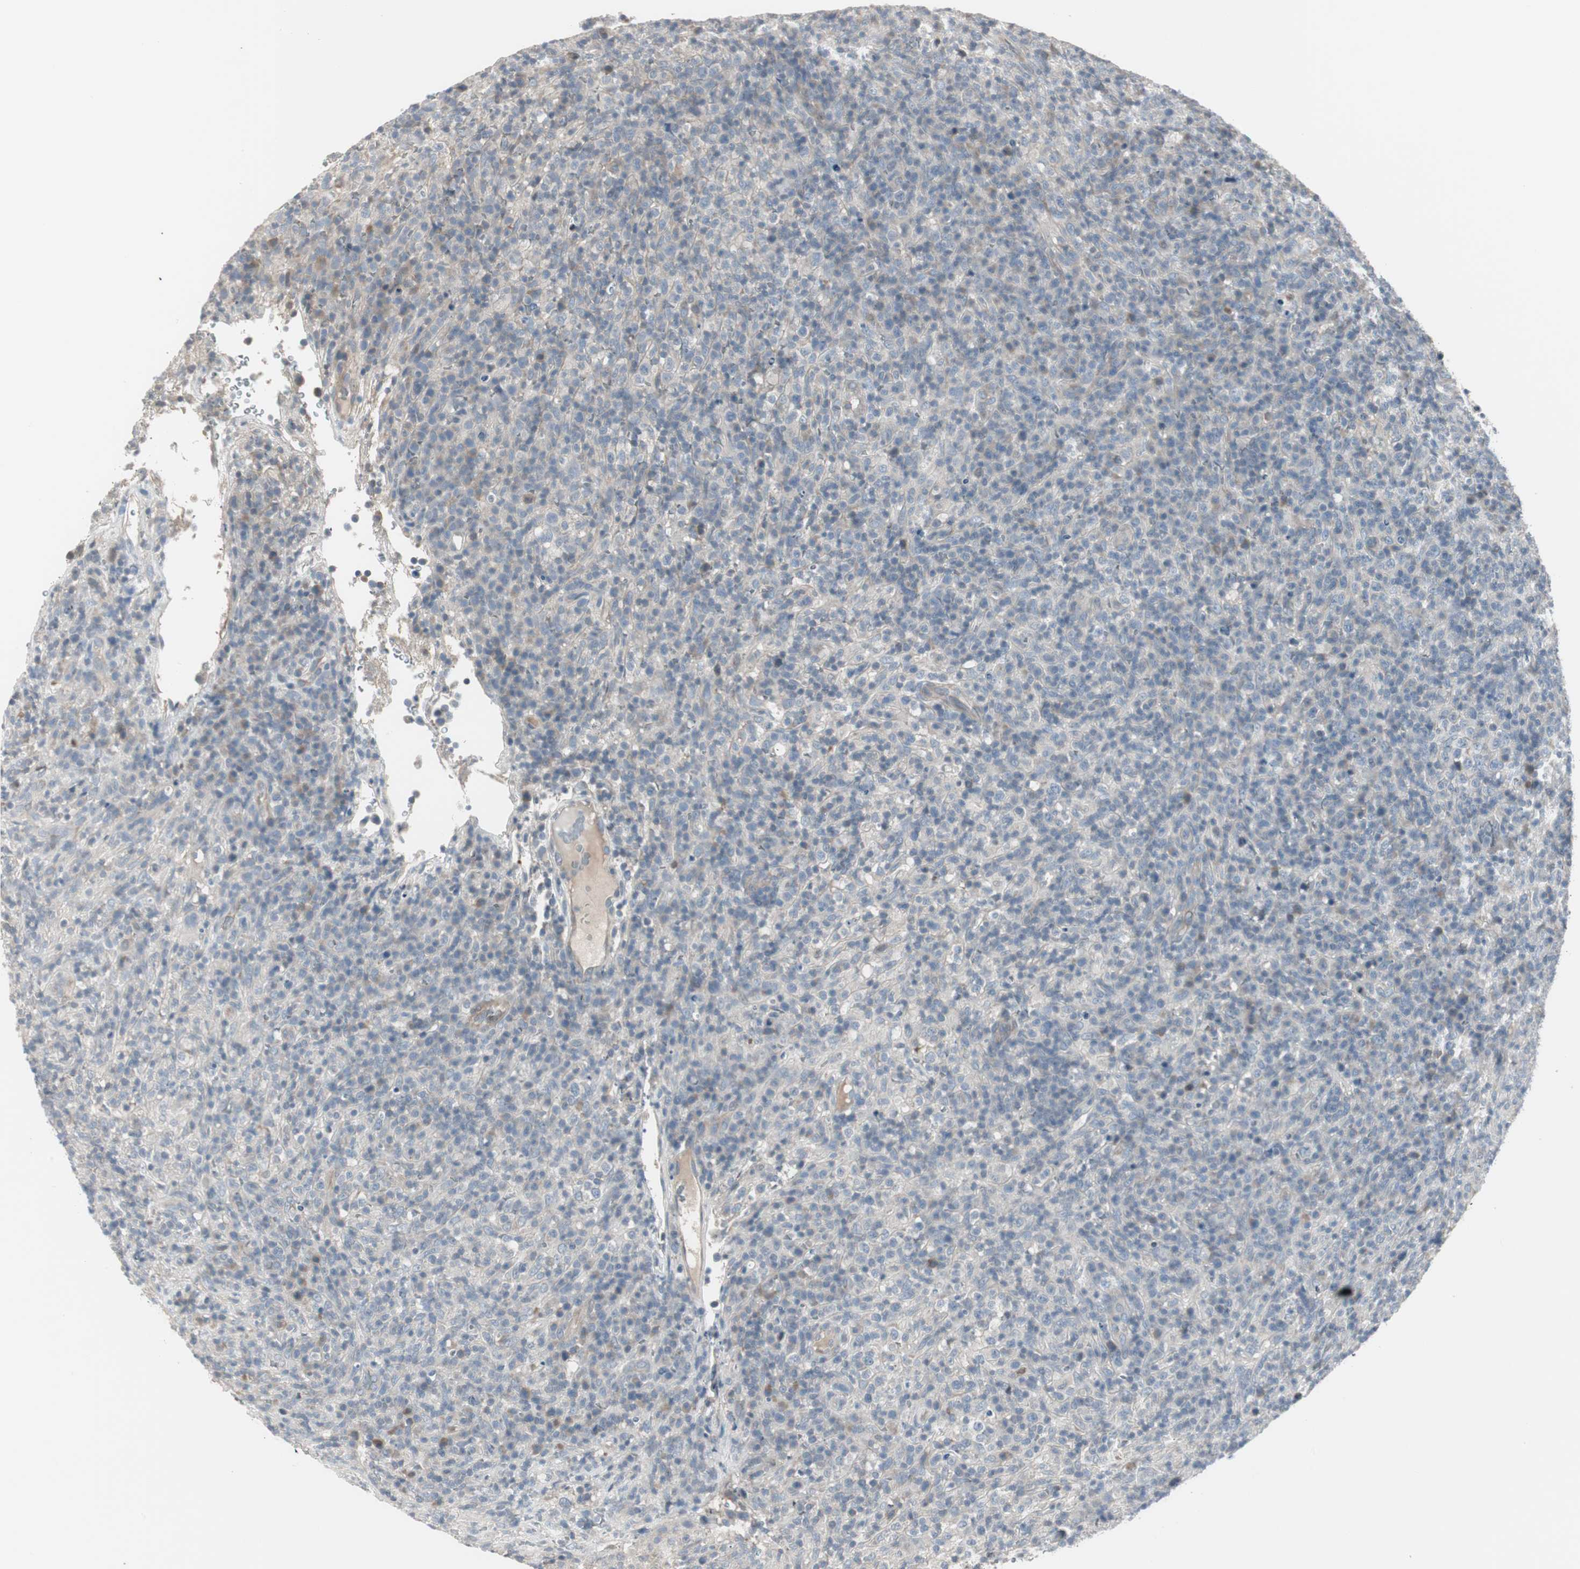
{"staining": {"intensity": "negative", "quantity": "none", "location": "none"}, "tissue": "lymphoma", "cell_type": "Tumor cells", "image_type": "cancer", "snomed": [{"axis": "morphology", "description": "Malignant lymphoma, non-Hodgkin's type, High grade"}, {"axis": "topography", "description": "Lymph node"}], "caption": "Human high-grade malignant lymphoma, non-Hodgkin's type stained for a protein using immunohistochemistry exhibits no positivity in tumor cells.", "gene": "DMPK", "patient": {"sex": "female", "age": 76}}